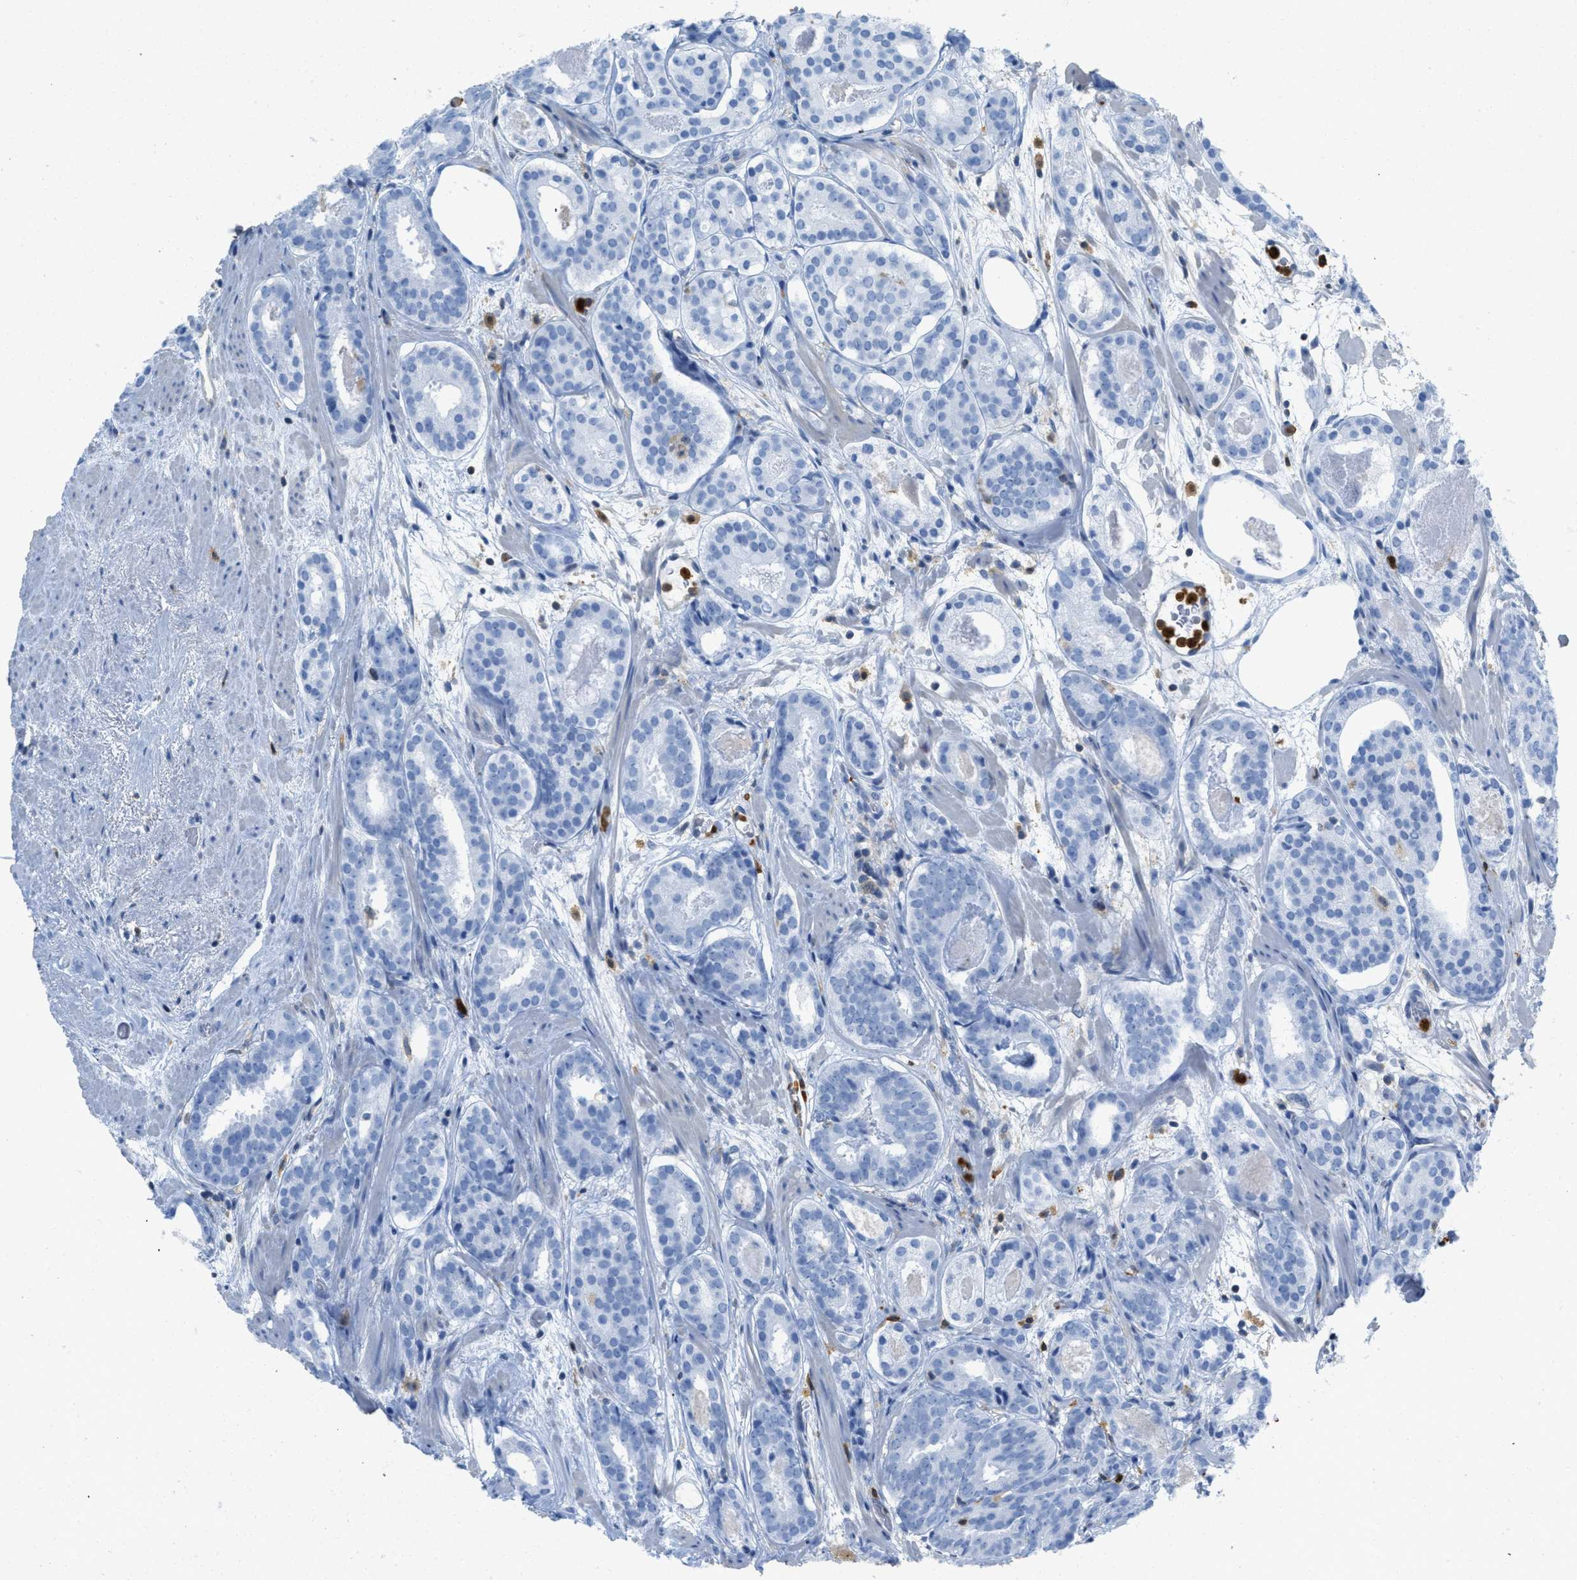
{"staining": {"intensity": "negative", "quantity": "none", "location": "none"}, "tissue": "prostate cancer", "cell_type": "Tumor cells", "image_type": "cancer", "snomed": [{"axis": "morphology", "description": "Adenocarcinoma, Low grade"}, {"axis": "topography", "description": "Prostate"}], "caption": "A high-resolution micrograph shows immunohistochemistry staining of prostate low-grade adenocarcinoma, which exhibits no significant staining in tumor cells.", "gene": "SERPINB1", "patient": {"sex": "male", "age": 69}}